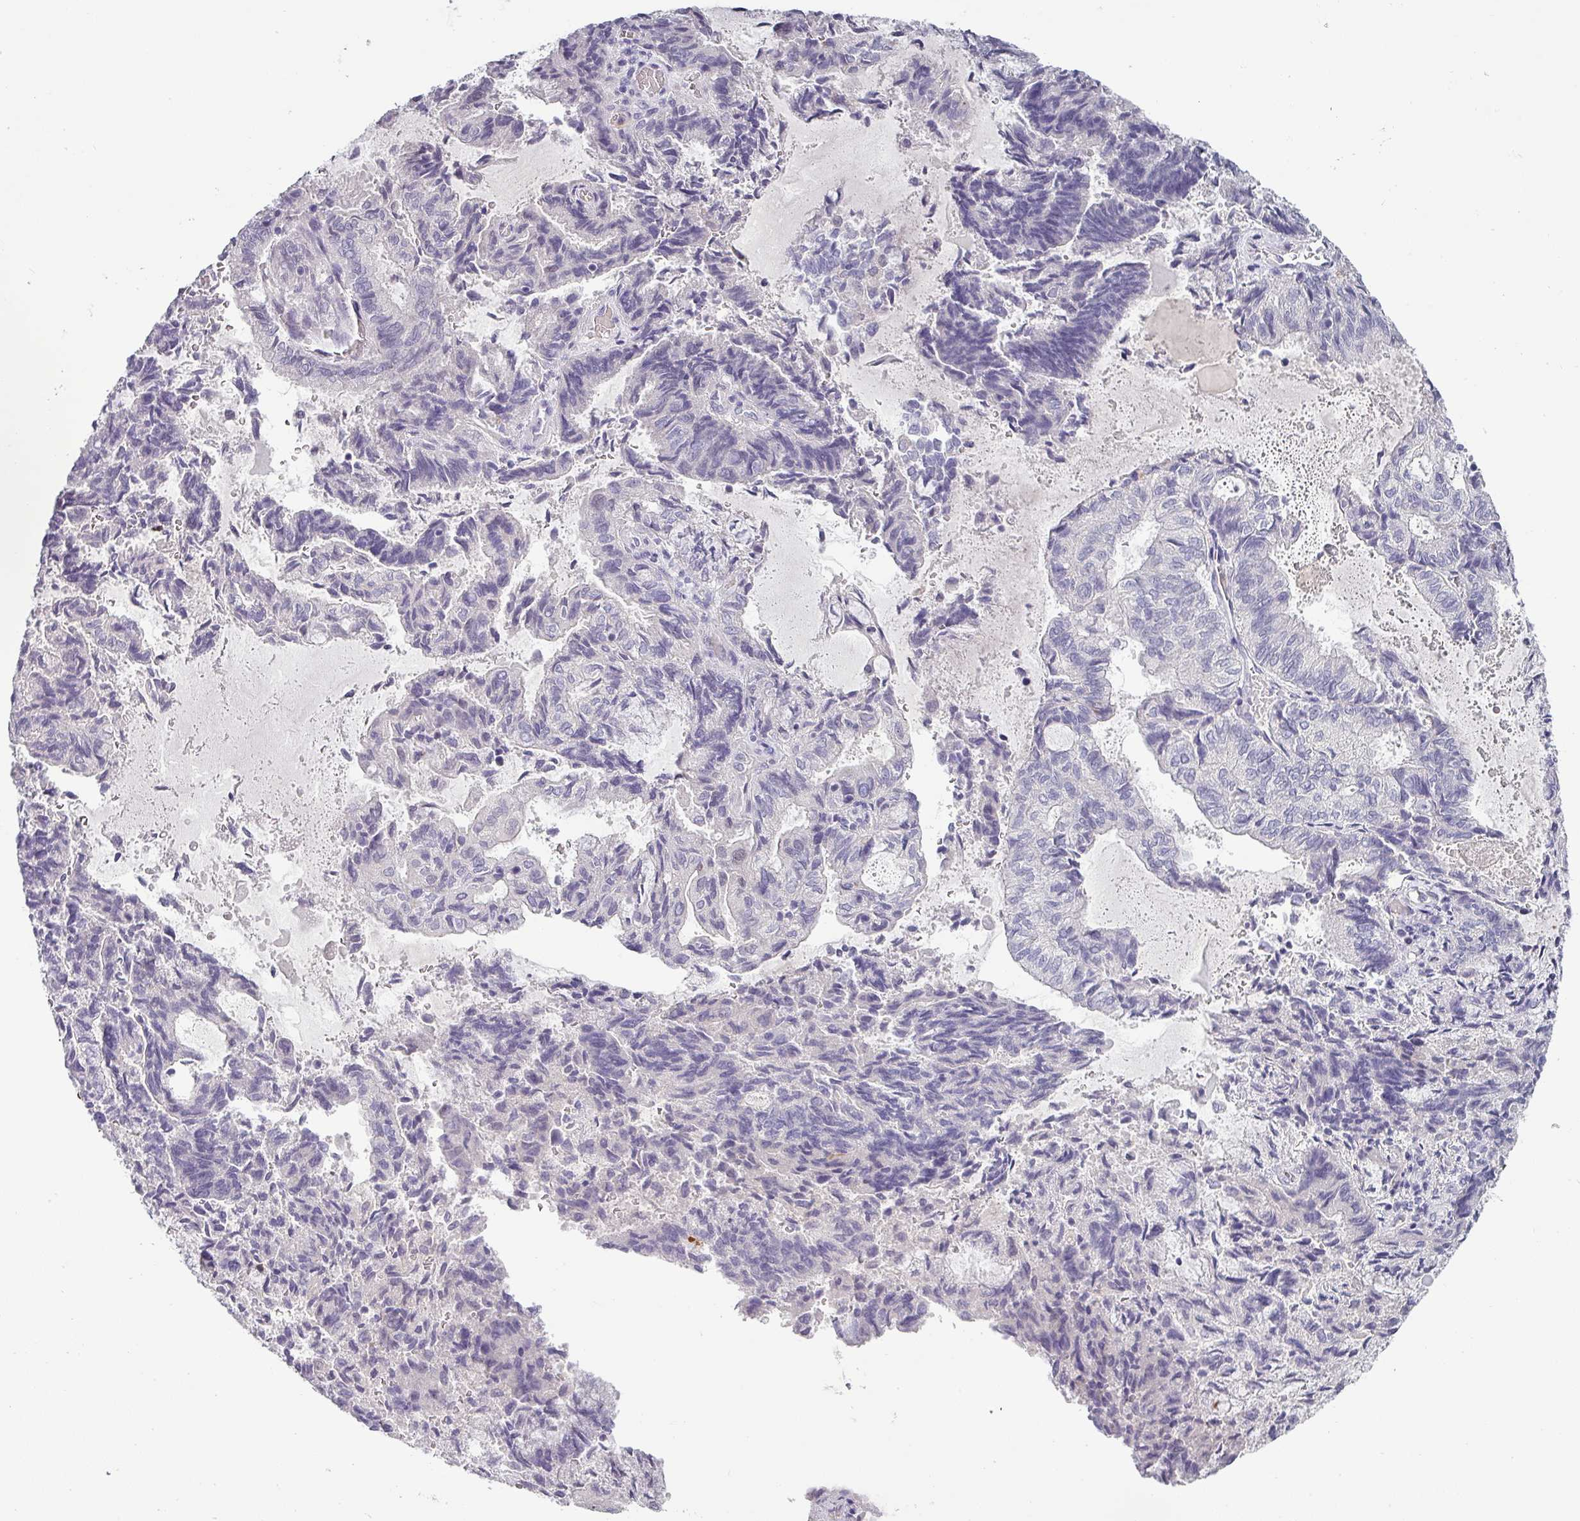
{"staining": {"intensity": "negative", "quantity": "none", "location": "none"}, "tissue": "endometrial cancer", "cell_type": "Tumor cells", "image_type": "cancer", "snomed": [{"axis": "morphology", "description": "Adenocarcinoma, NOS"}, {"axis": "topography", "description": "Endometrium"}], "caption": "Immunohistochemistry of endometrial adenocarcinoma demonstrates no staining in tumor cells.", "gene": "BTLA", "patient": {"sex": "female", "age": 80}}